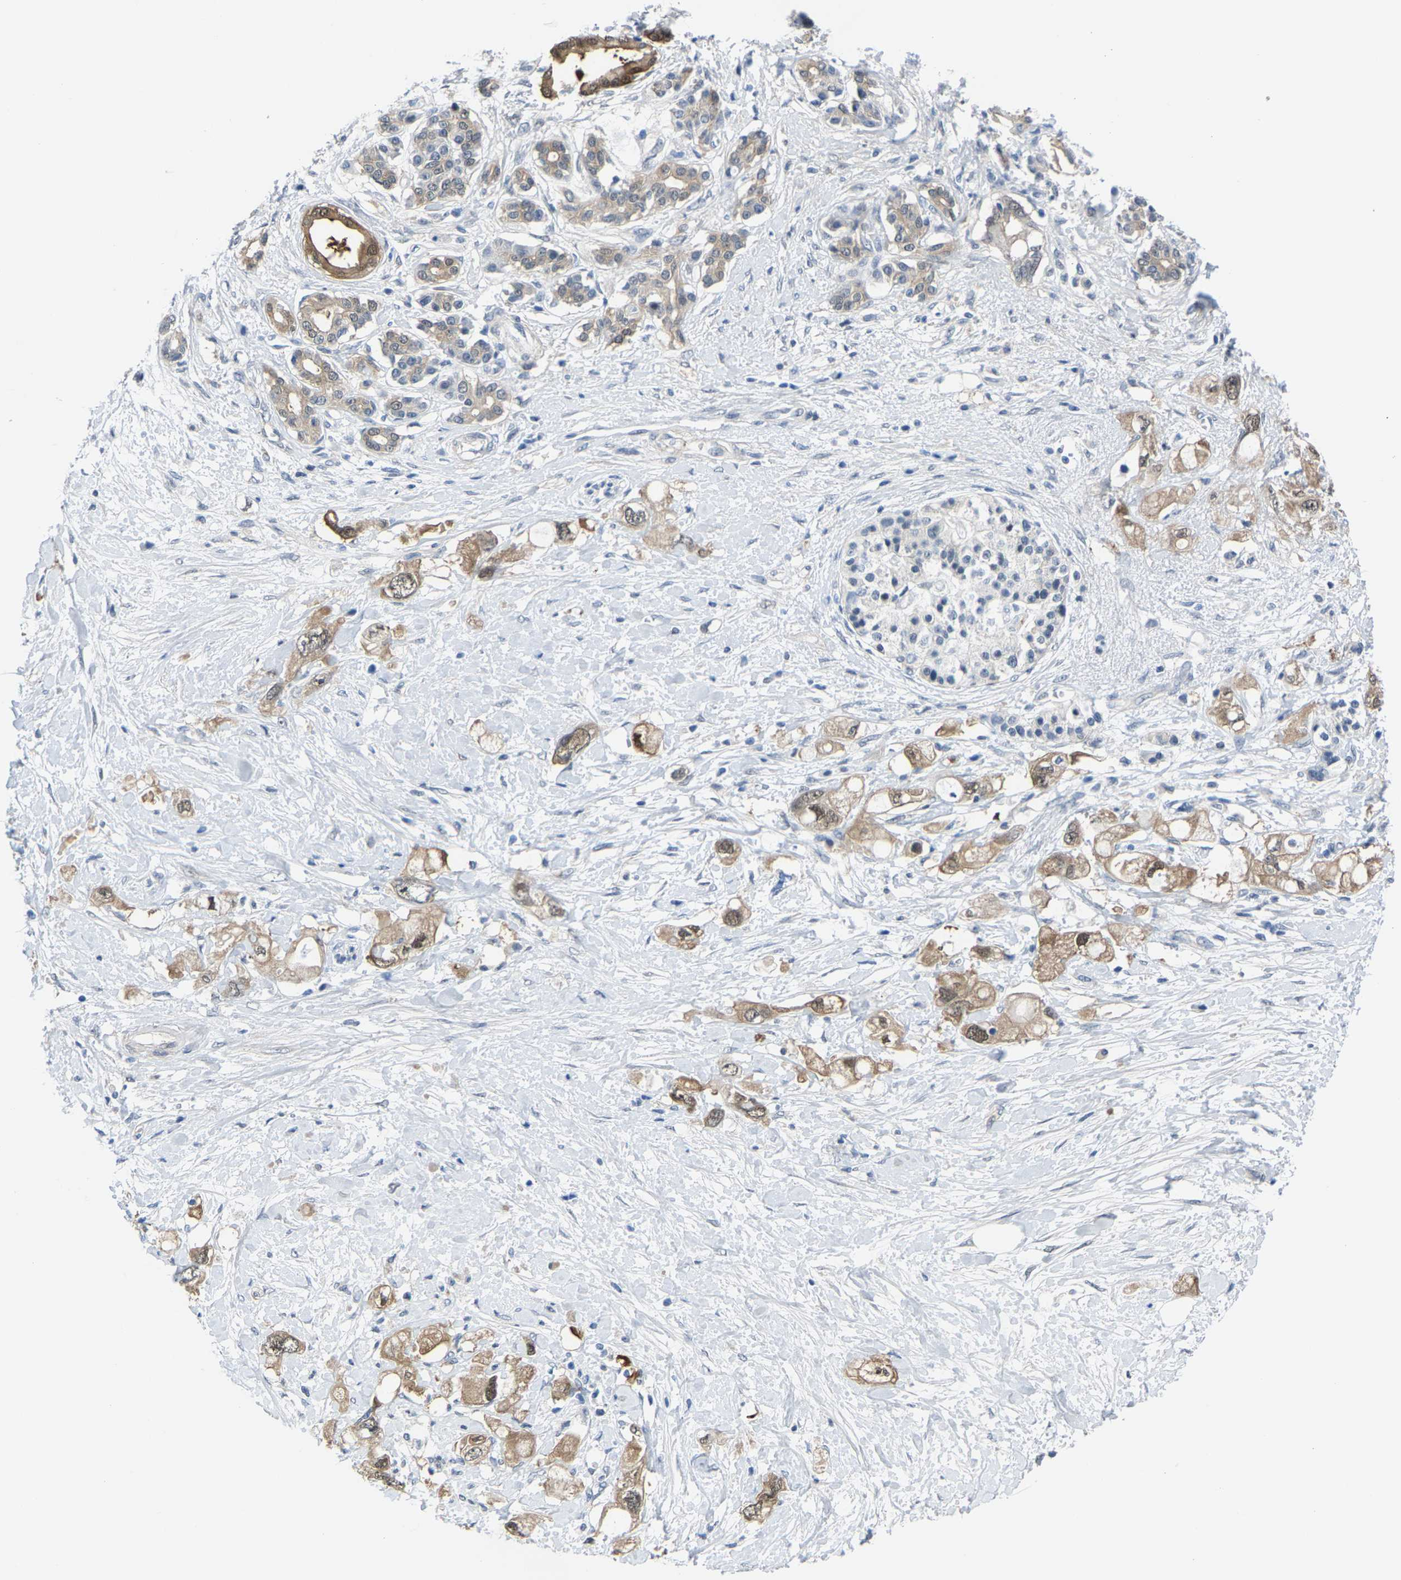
{"staining": {"intensity": "moderate", "quantity": ">75%", "location": "cytoplasmic/membranous"}, "tissue": "pancreatic cancer", "cell_type": "Tumor cells", "image_type": "cancer", "snomed": [{"axis": "morphology", "description": "Adenocarcinoma, NOS"}, {"axis": "topography", "description": "Pancreas"}], "caption": "Moderate cytoplasmic/membranous staining is present in approximately >75% of tumor cells in adenocarcinoma (pancreatic).", "gene": "SSH3", "patient": {"sex": "female", "age": 56}}